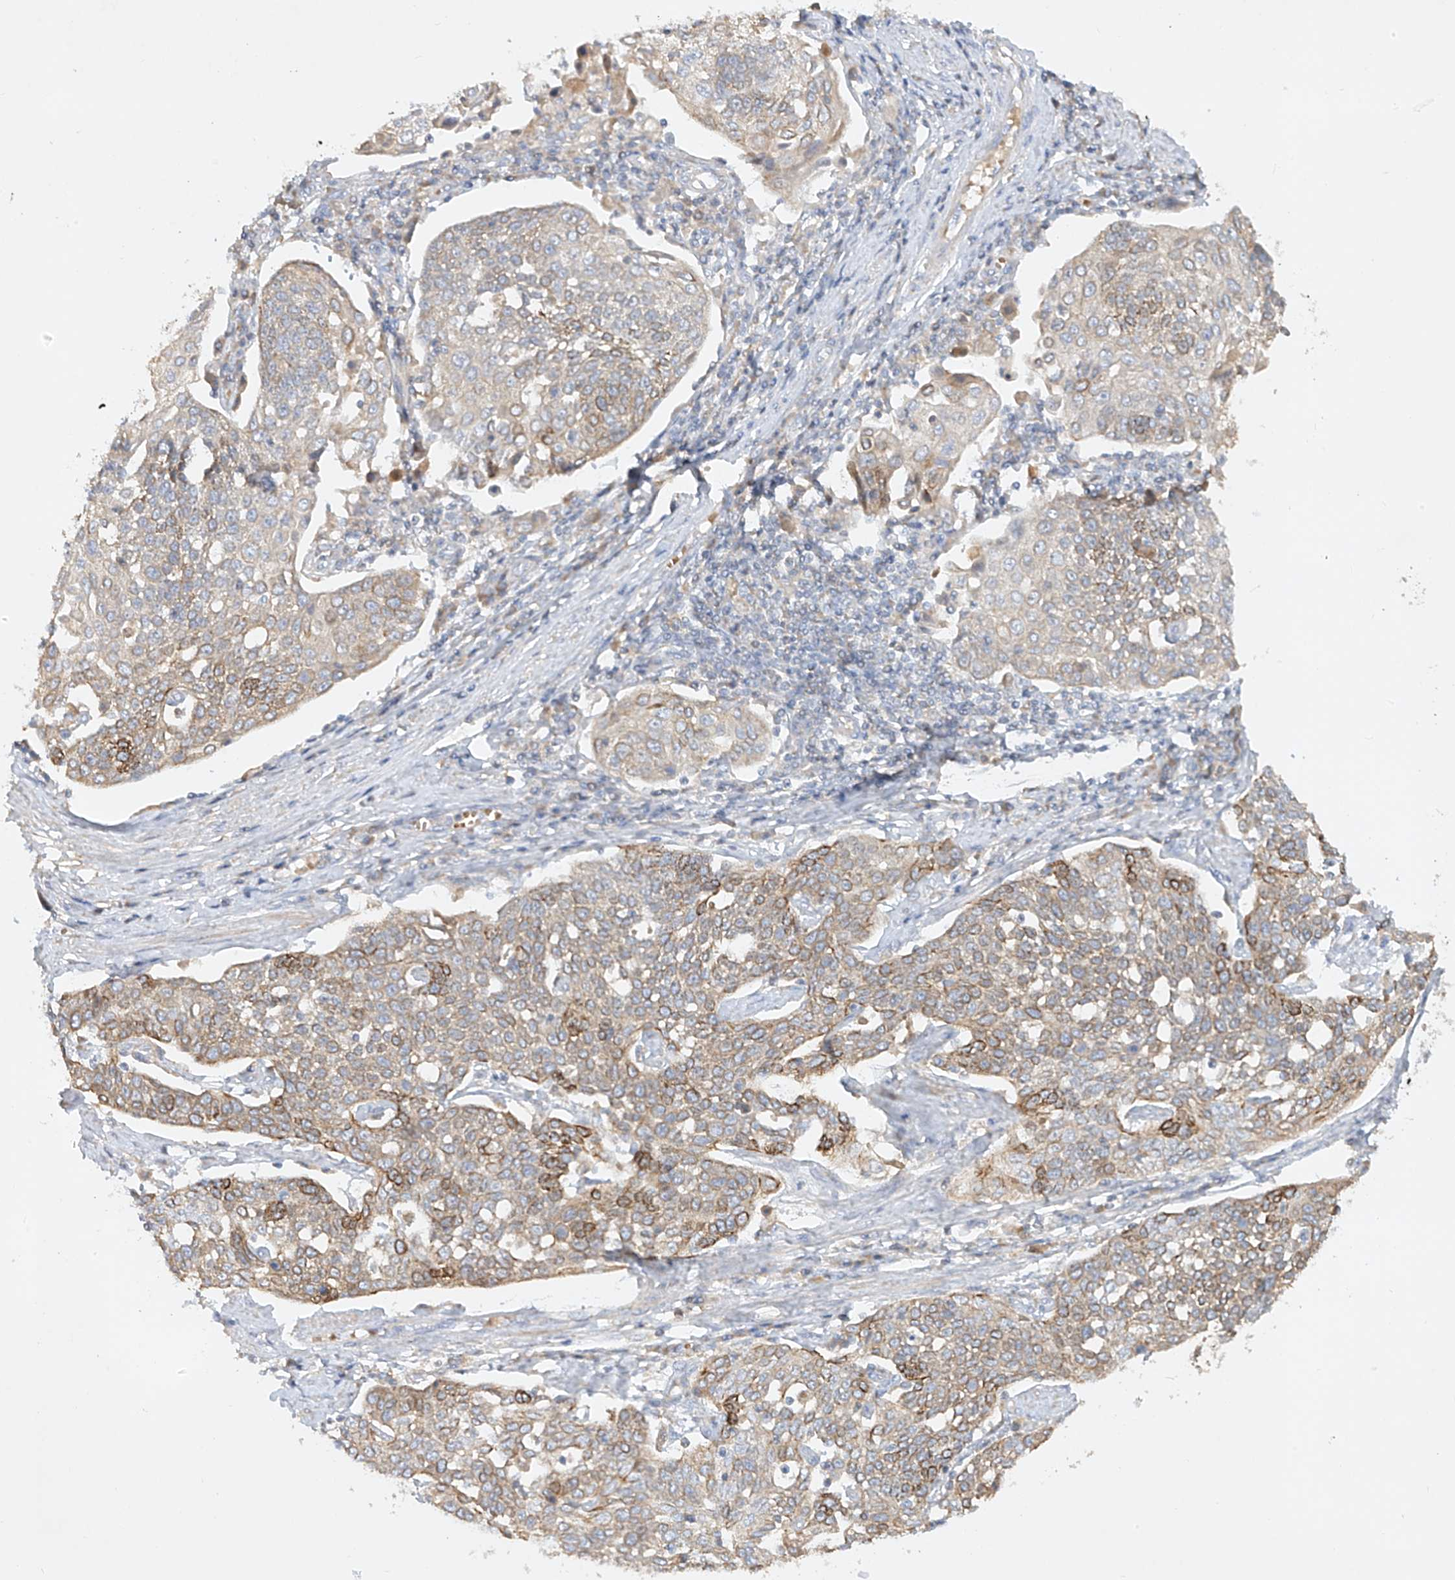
{"staining": {"intensity": "moderate", "quantity": "<25%", "location": "cytoplasmic/membranous"}, "tissue": "cervical cancer", "cell_type": "Tumor cells", "image_type": "cancer", "snomed": [{"axis": "morphology", "description": "Squamous cell carcinoma, NOS"}, {"axis": "topography", "description": "Cervix"}], "caption": "Cervical squamous cell carcinoma stained with immunohistochemistry (IHC) exhibits moderate cytoplasmic/membranous expression in about <25% of tumor cells.", "gene": "KPNA7", "patient": {"sex": "female", "age": 34}}